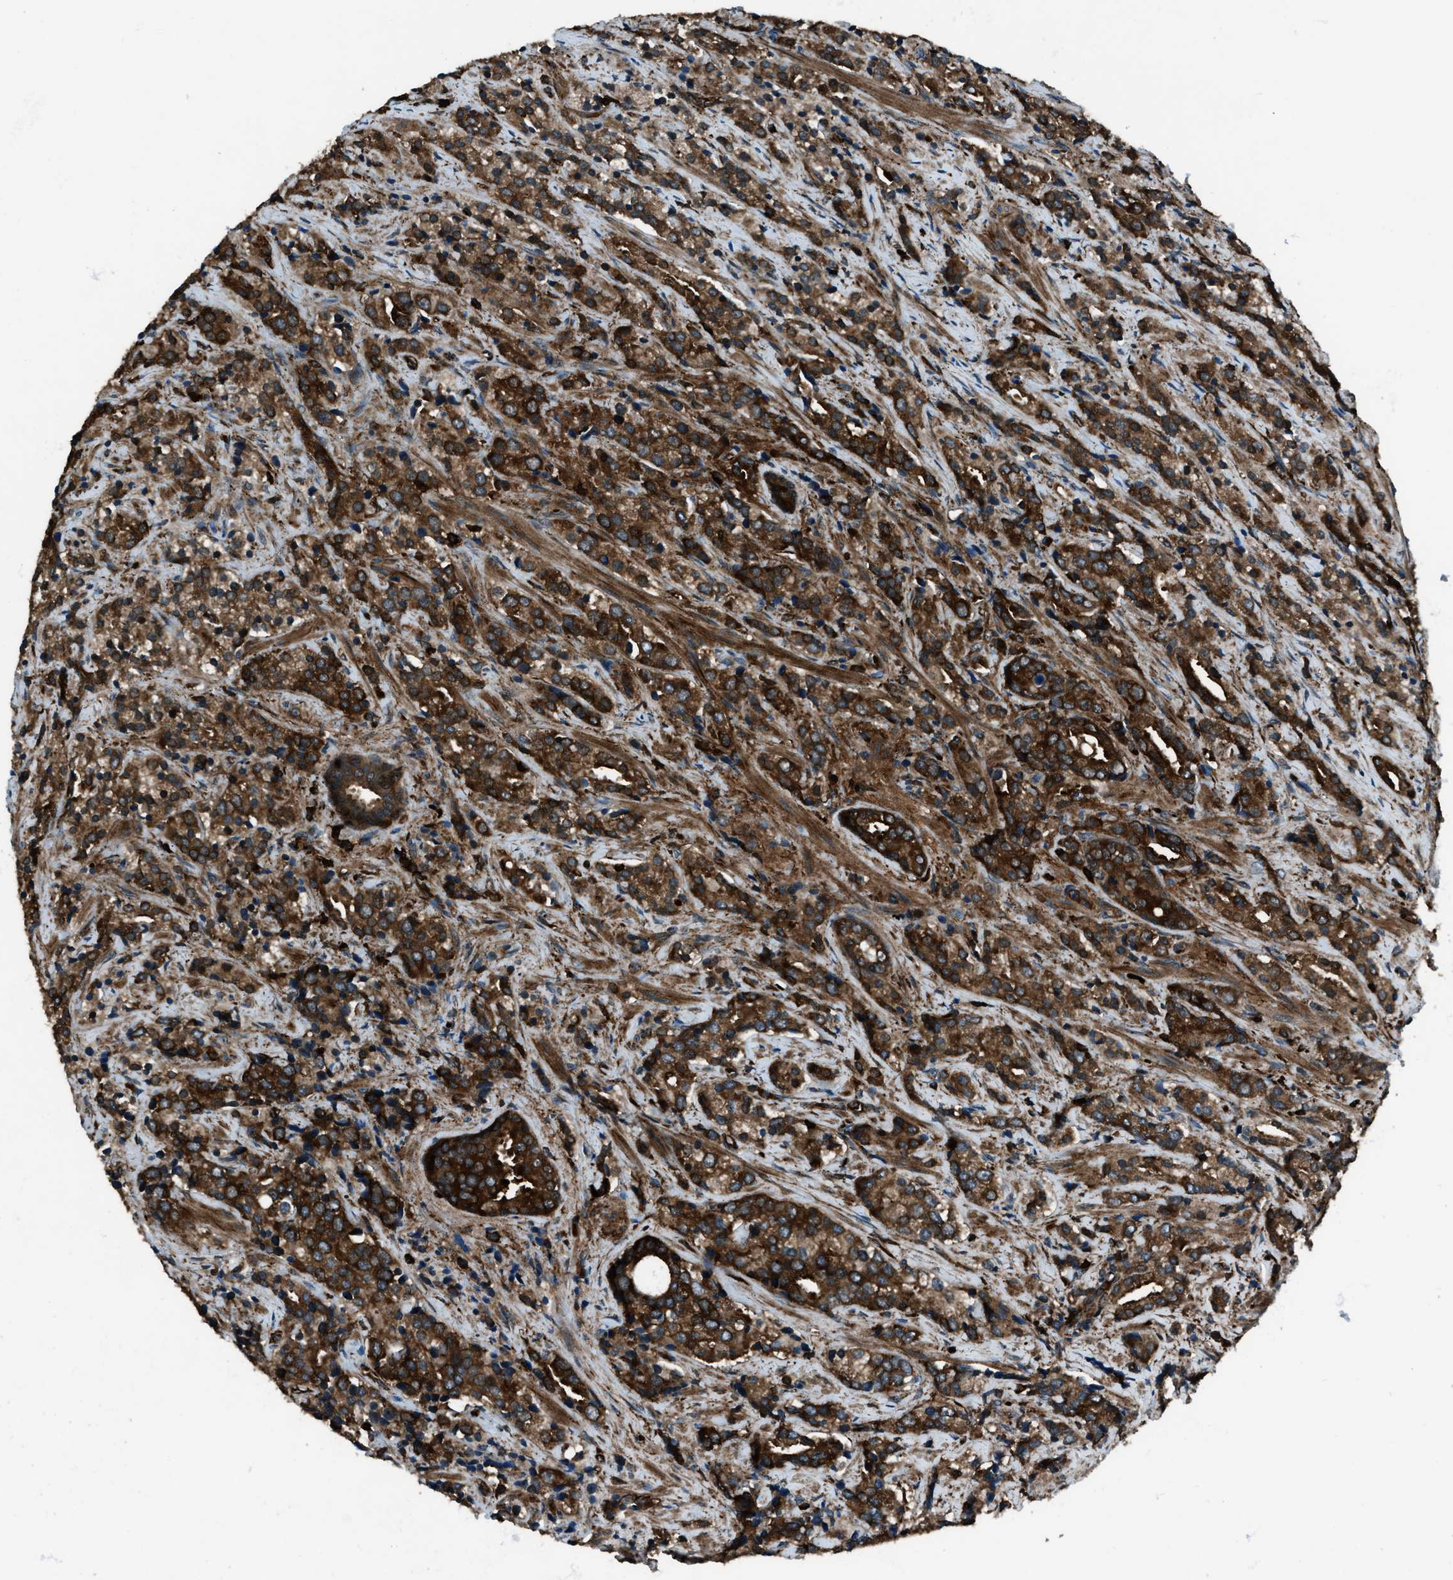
{"staining": {"intensity": "moderate", "quantity": ">75%", "location": "cytoplasmic/membranous"}, "tissue": "prostate cancer", "cell_type": "Tumor cells", "image_type": "cancer", "snomed": [{"axis": "morphology", "description": "Adenocarcinoma, High grade"}, {"axis": "topography", "description": "Prostate"}], "caption": "Immunohistochemical staining of prostate cancer exhibits medium levels of moderate cytoplasmic/membranous positivity in approximately >75% of tumor cells.", "gene": "SNX30", "patient": {"sex": "male", "age": 71}}